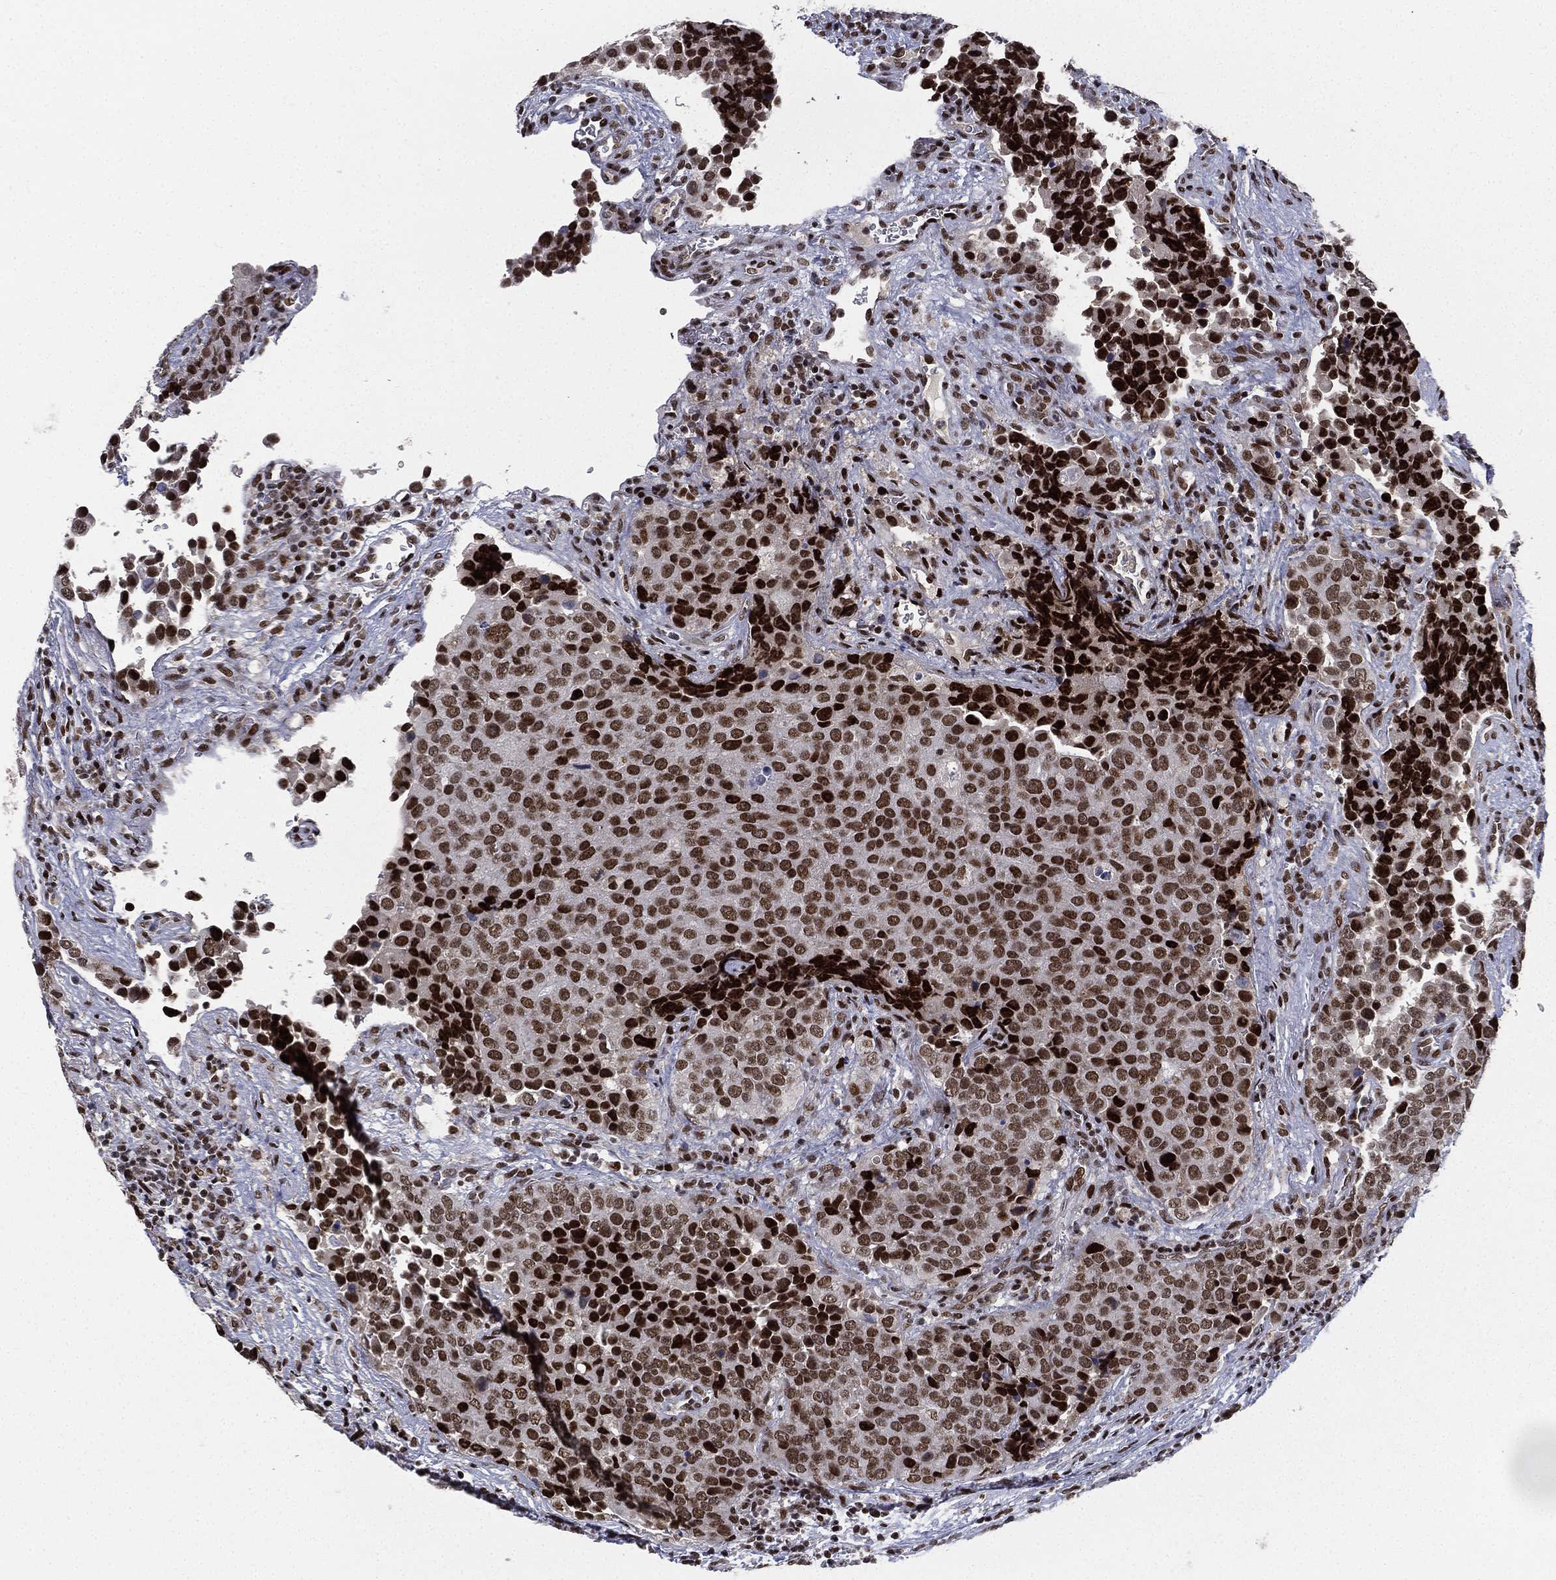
{"staining": {"intensity": "strong", "quantity": ">75%", "location": "nuclear"}, "tissue": "urothelial cancer", "cell_type": "Tumor cells", "image_type": "cancer", "snomed": [{"axis": "morphology", "description": "Urothelial carcinoma, NOS"}, {"axis": "topography", "description": "Urinary bladder"}], "caption": "Strong nuclear protein staining is present in about >75% of tumor cells in urothelial cancer.", "gene": "RTF1", "patient": {"sex": "male", "age": 52}}